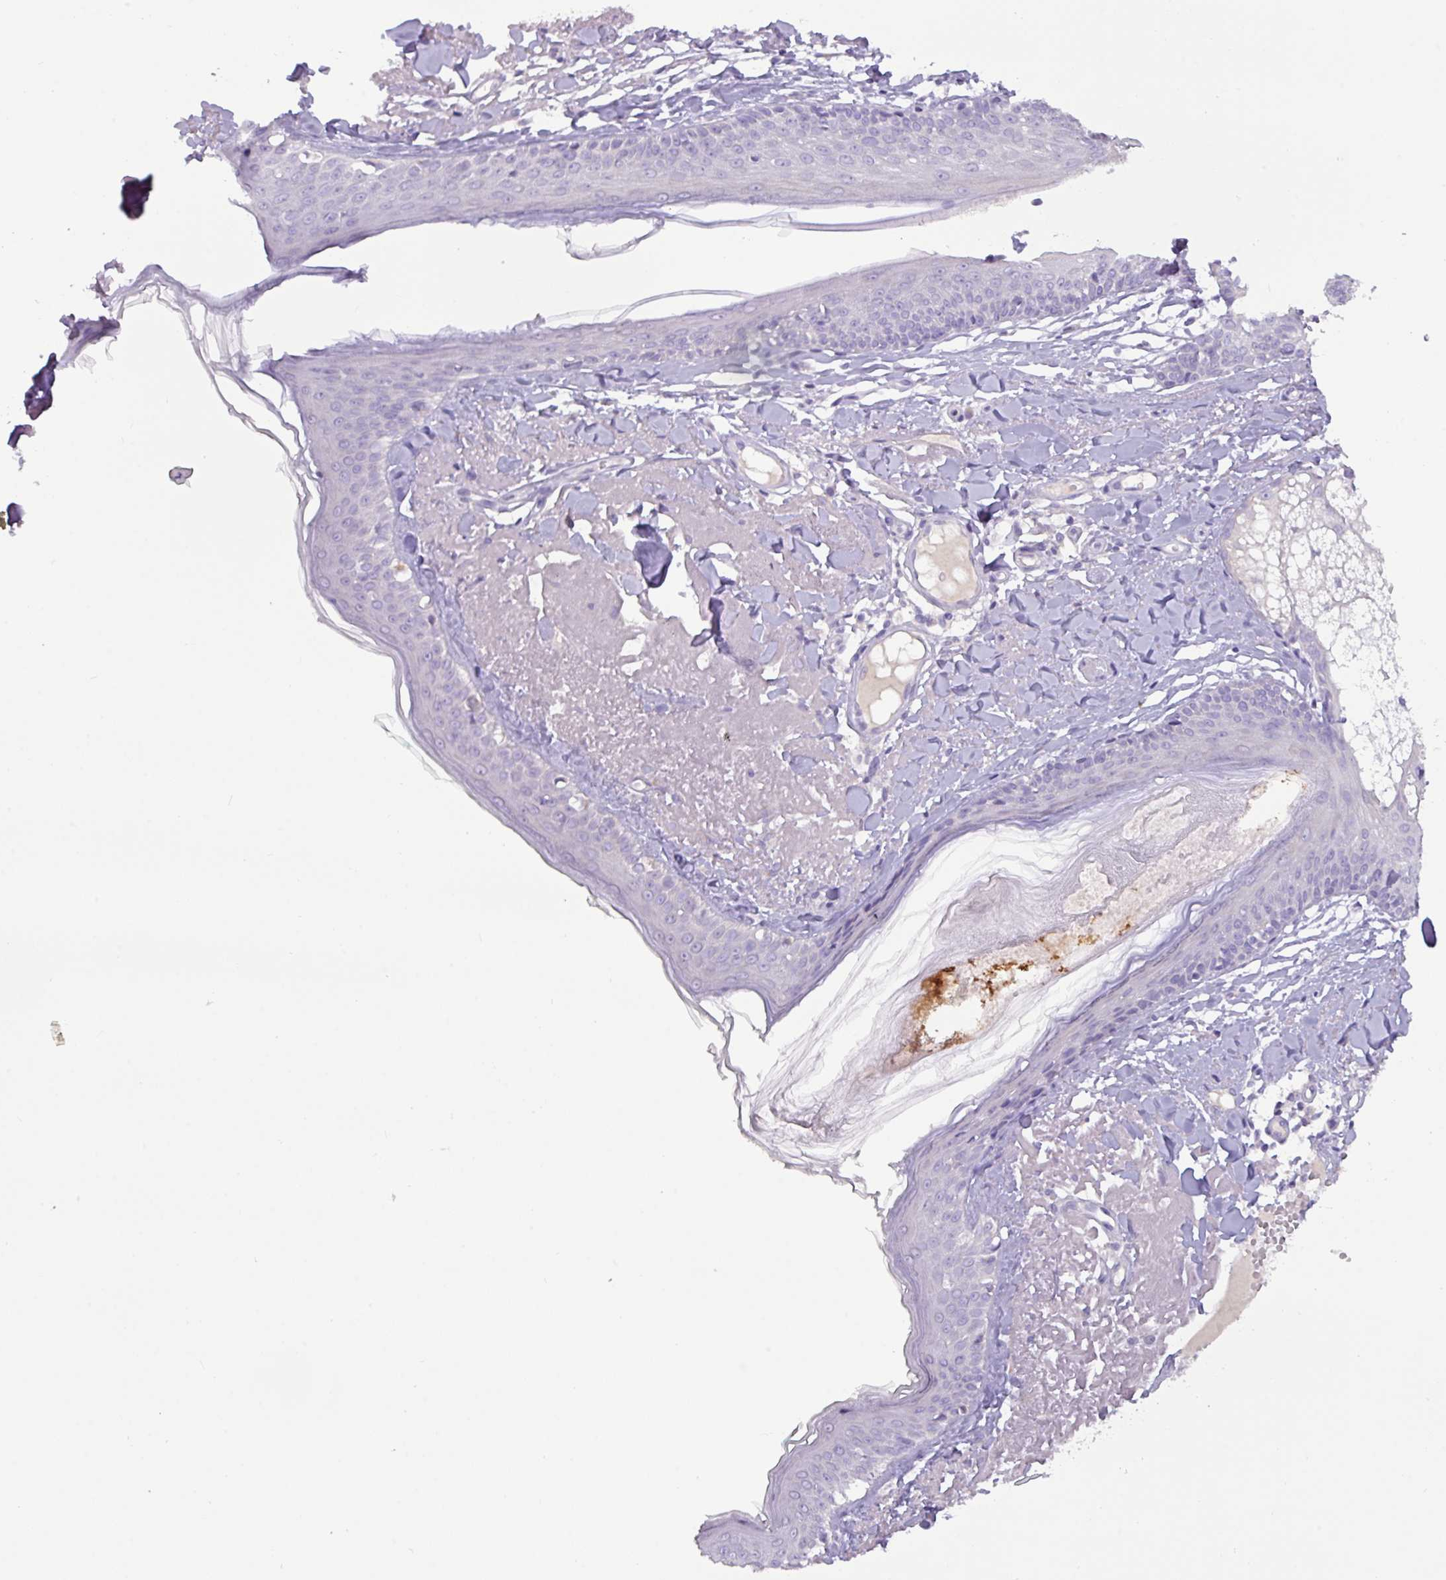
{"staining": {"intensity": "negative", "quantity": "none", "location": "none"}, "tissue": "skin", "cell_type": "Fibroblasts", "image_type": "normal", "snomed": [{"axis": "morphology", "description": "Normal tissue, NOS"}, {"axis": "morphology", "description": "Malignant melanoma, NOS"}, {"axis": "topography", "description": "Skin"}], "caption": "IHC of normal human skin shows no positivity in fibroblasts. The staining was performed using DAB to visualize the protein expression in brown, while the nuclei were stained in blue with hematoxylin (Magnification: 20x).", "gene": "STIMATE", "patient": {"sex": "male", "age": 80}}